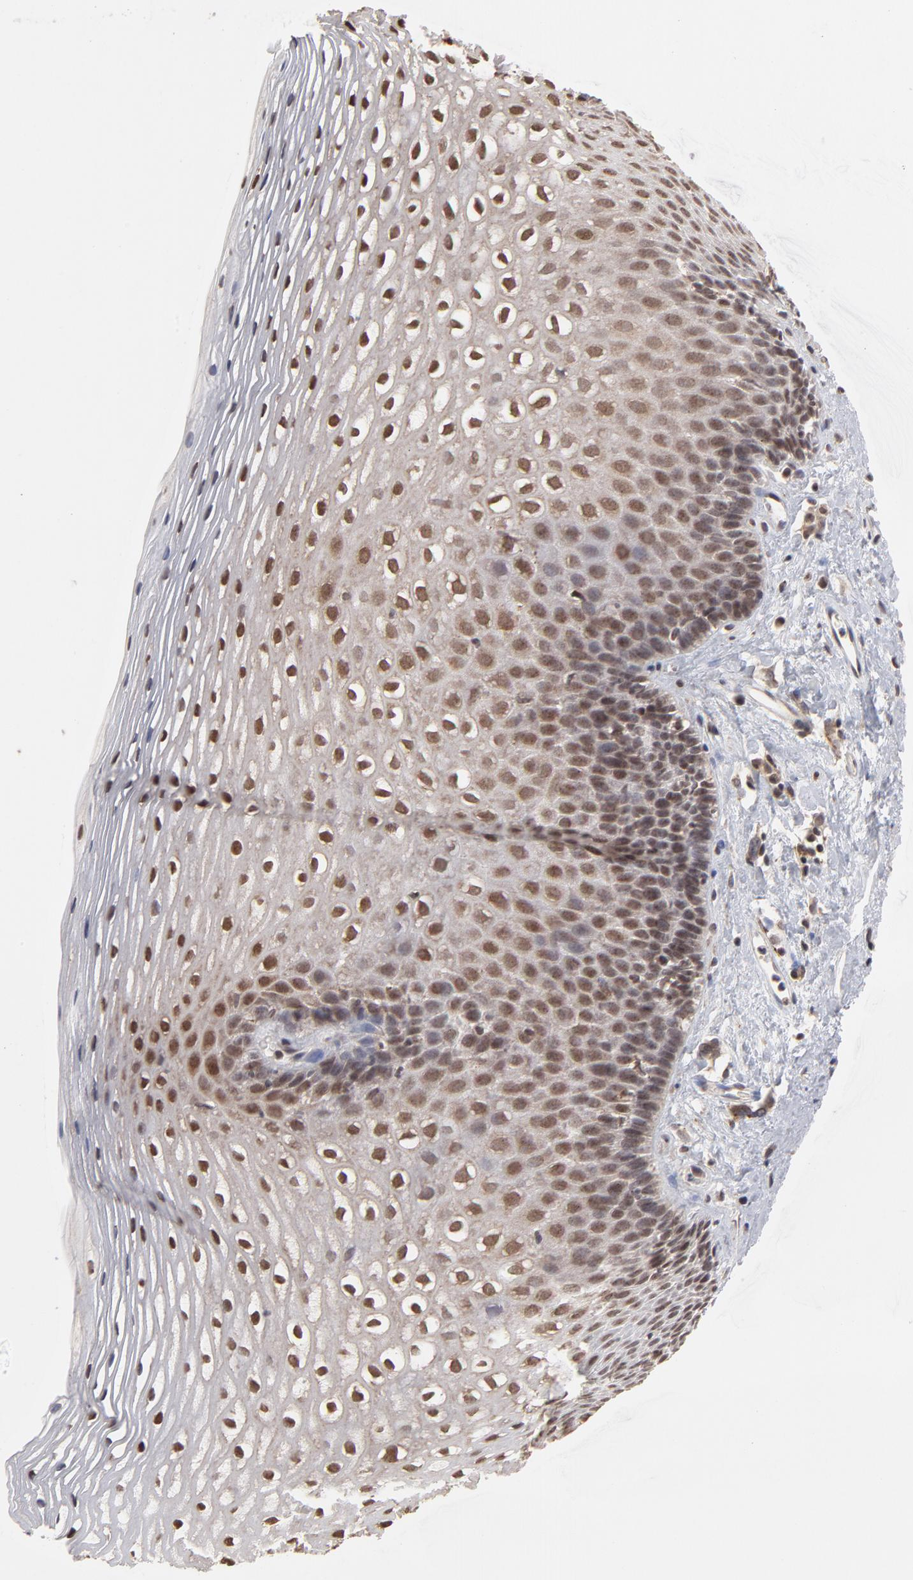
{"staining": {"intensity": "moderate", "quantity": ">75%", "location": "nuclear"}, "tissue": "esophagus", "cell_type": "Squamous epithelial cells", "image_type": "normal", "snomed": [{"axis": "morphology", "description": "Normal tissue, NOS"}, {"axis": "topography", "description": "Esophagus"}], "caption": "Immunohistochemical staining of unremarkable esophagus exhibits >75% levels of moderate nuclear protein expression in about >75% of squamous epithelial cells. (IHC, brightfield microscopy, high magnification).", "gene": "ARIH1", "patient": {"sex": "female", "age": 70}}